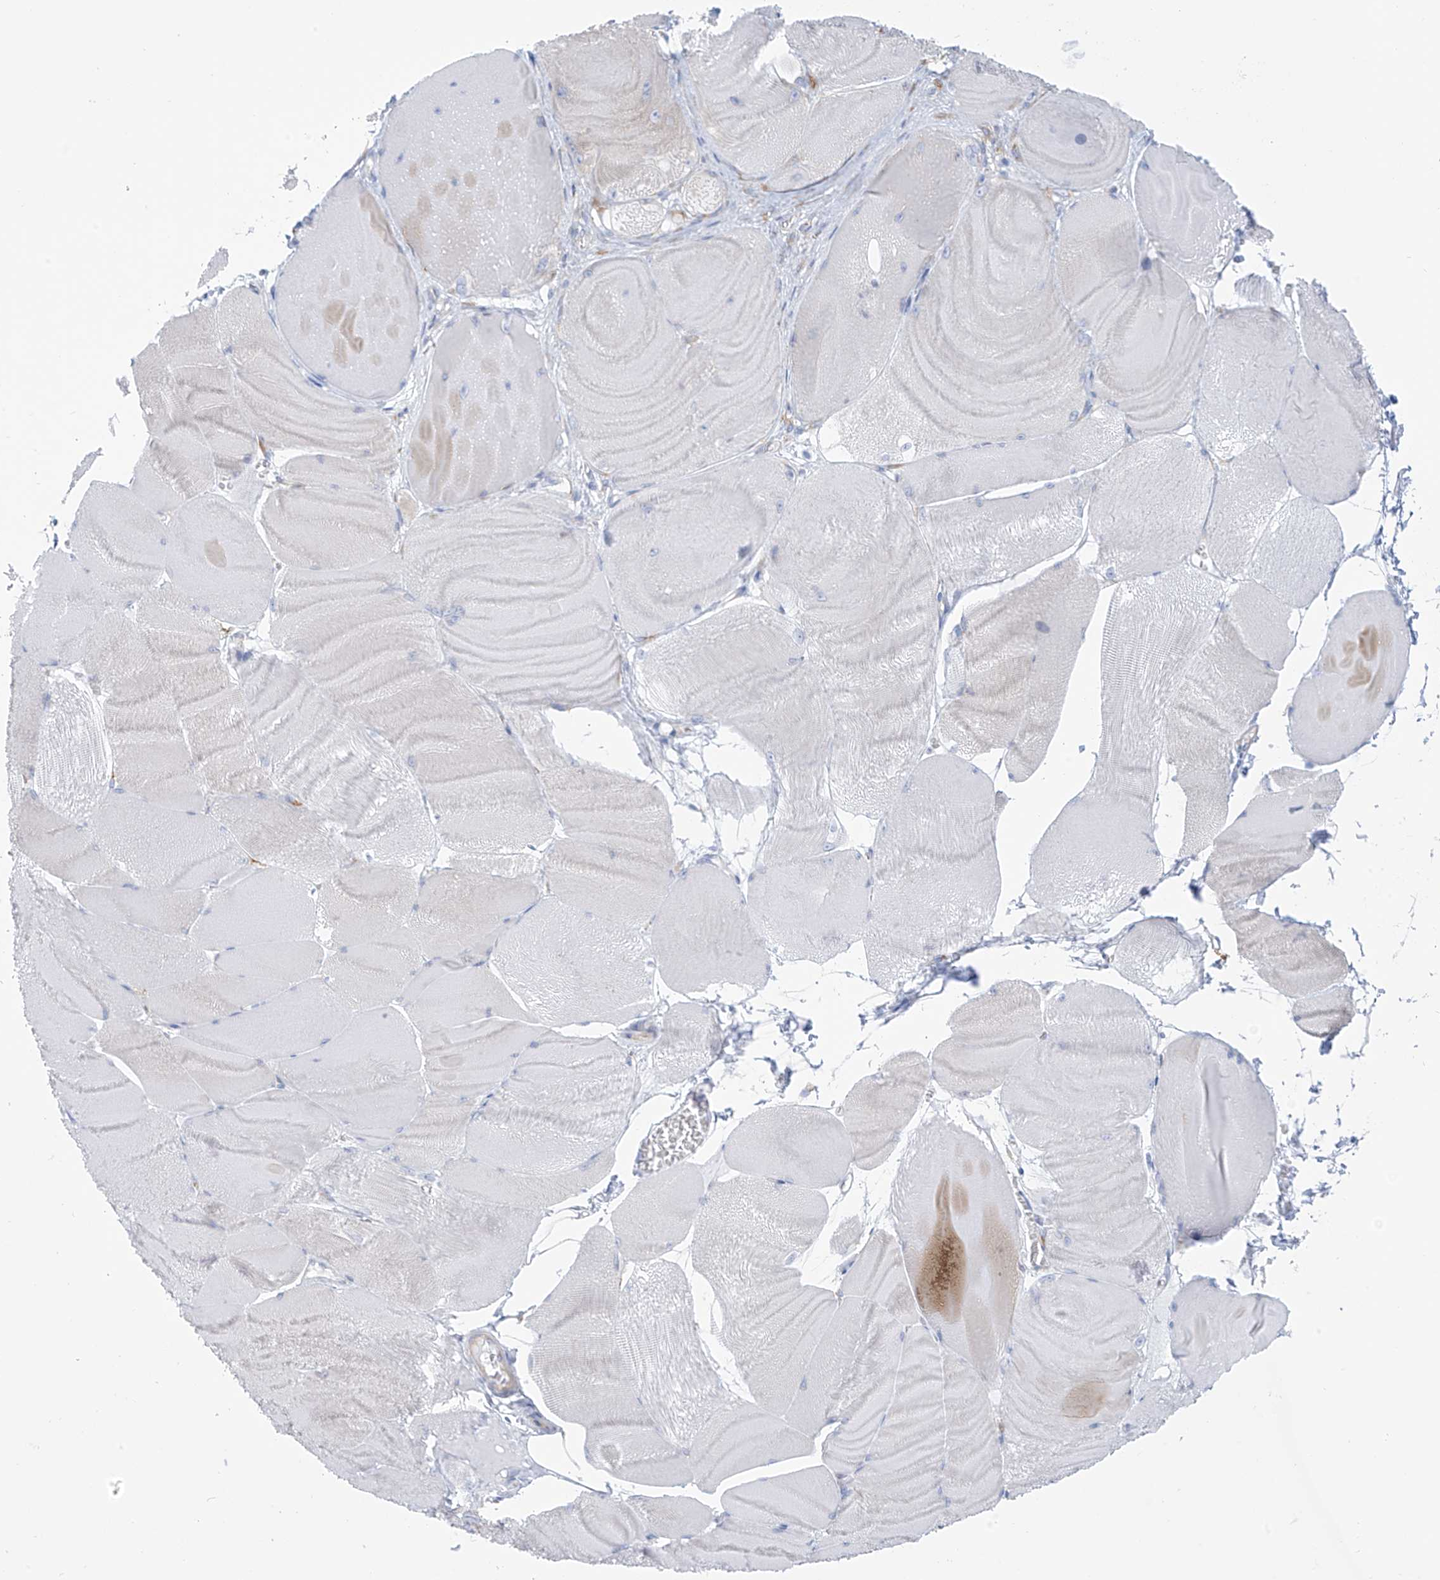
{"staining": {"intensity": "negative", "quantity": "none", "location": "none"}, "tissue": "skeletal muscle", "cell_type": "Myocytes", "image_type": "normal", "snomed": [{"axis": "morphology", "description": "Normal tissue, NOS"}, {"axis": "morphology", "description": "Basal cell carcinoma"}, {"axis": "topography", "description": "Skeletal muscle"}], "caption": "This is an IHC image of unremarkable skeletal muscle. There is no positivity in myocytes.", "gene": "RCN2", "patient": {"sex": "female", "age": 64}}